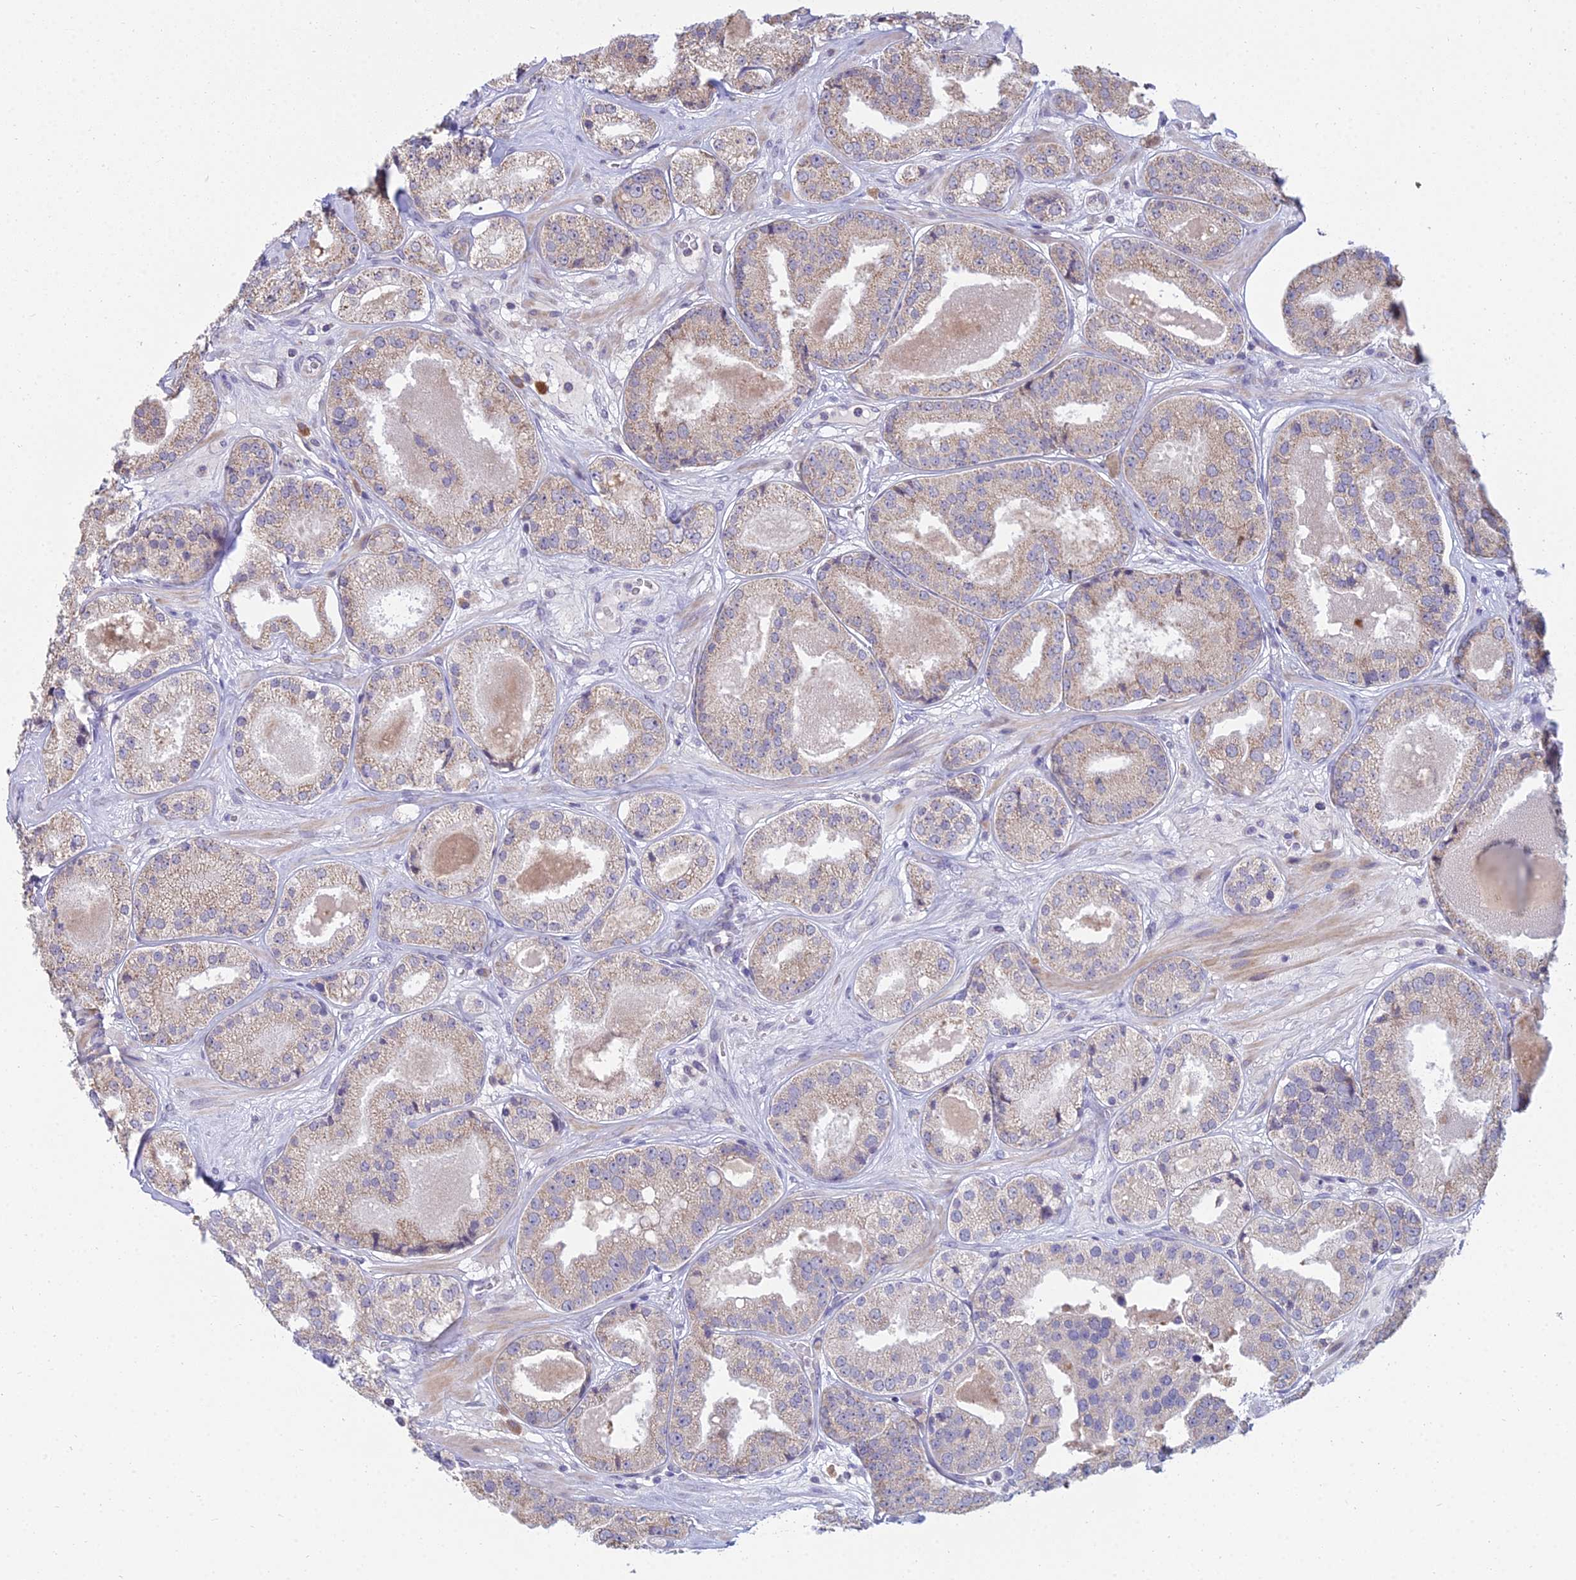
{"staining": {"intensity": "weak", "quantity": ">75%", "location": "cytoplasmic/membranous"}, "tissue": "prostate cancer", "cell_type": "Tumor cells", "image_type": "cancer", "snomed": [{"axis": "morphology", "description": "Adenocarcinoma, High grade"}, {"axis": "topography", "description": "Prostate"}], "caption": "Immunohistochemistry of prostate adenocarcinoma (high-grade) reveals low levels of weak cytoplasmic/membranous positivity in approximately >75% of tumor cells. (DAB IHC with brightfield microscopy, high magnification).", "gene": "CFAP206", "patient": {"sex": "male", "age": 63}}